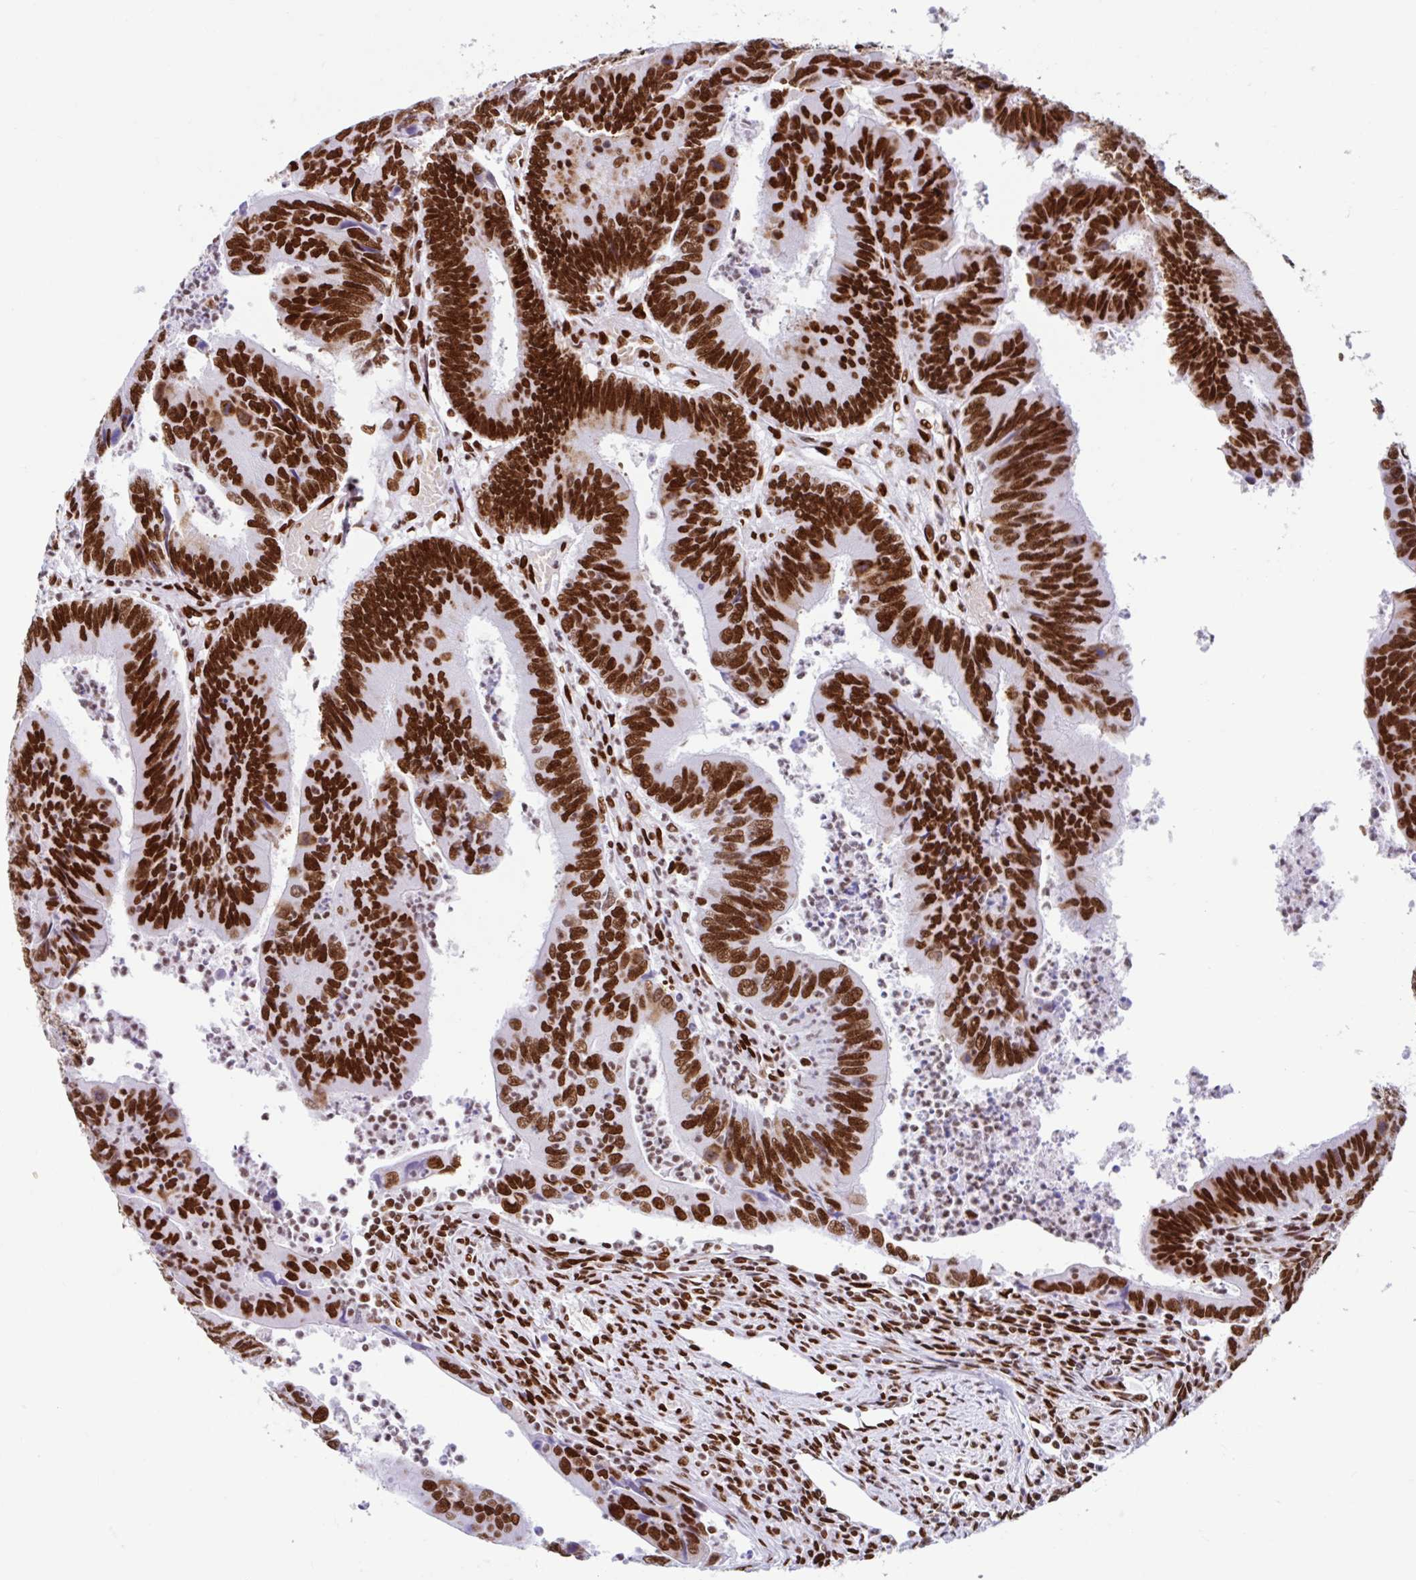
{"staining": {"intensity": "strong", "quantity": ">75%", "location": "nuclear"}, "tissue": "colorectal cancer", "cell_type": "Tumor cells", "image_type": "cancer", "snomed": [{"axis": "morphology", "description": "Adenocarcinoma, NOS"}, {"axis": "topography", "description": "Colon"}], "caption": "This is an image of immunohistochemistry staining of colorectal adenocarcinoma, which shows strong expression in the nuclear of tumor cells.", "gene": "KHDRBS1", "patient": {"sex": "female", "age": 67}}